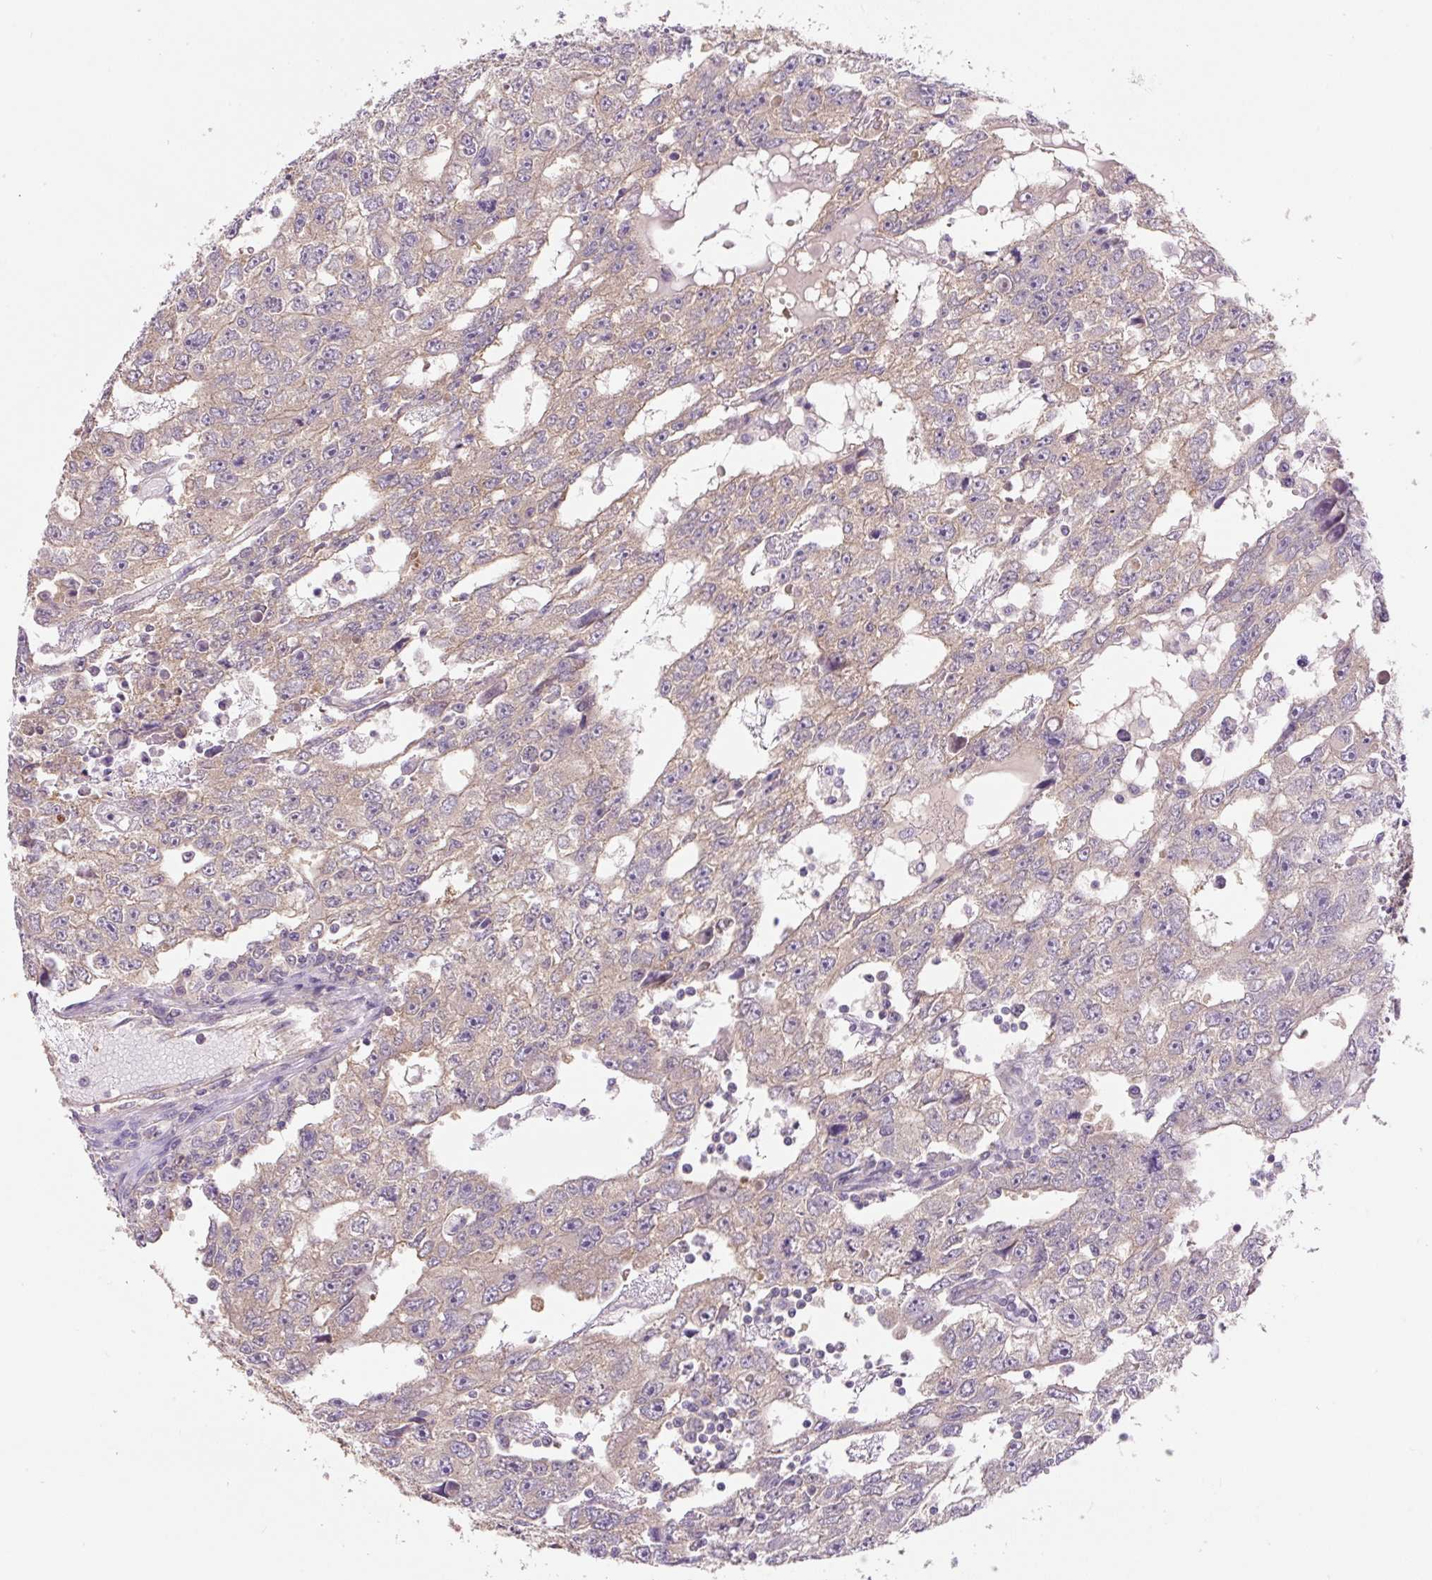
{"staining": {"intensity": "negative", "quantity": "none", "location": "none"}, "tissue": "testis cancer", "cell_type": "Tumor cells", "image_type": "cancer", "snomed": [{"axis": "morphology", "description": "Carcinoma, Embryonal, NOS"}, {"axis": "topography", "description": "Testis"}], "caption": "The micrograph shows no significant staining in tumor cells of testis cancer. (IHC, brightfield microscopy, high magnification).", "gene": "COX8A", "patient": {"sex": "male", "age": 20}}